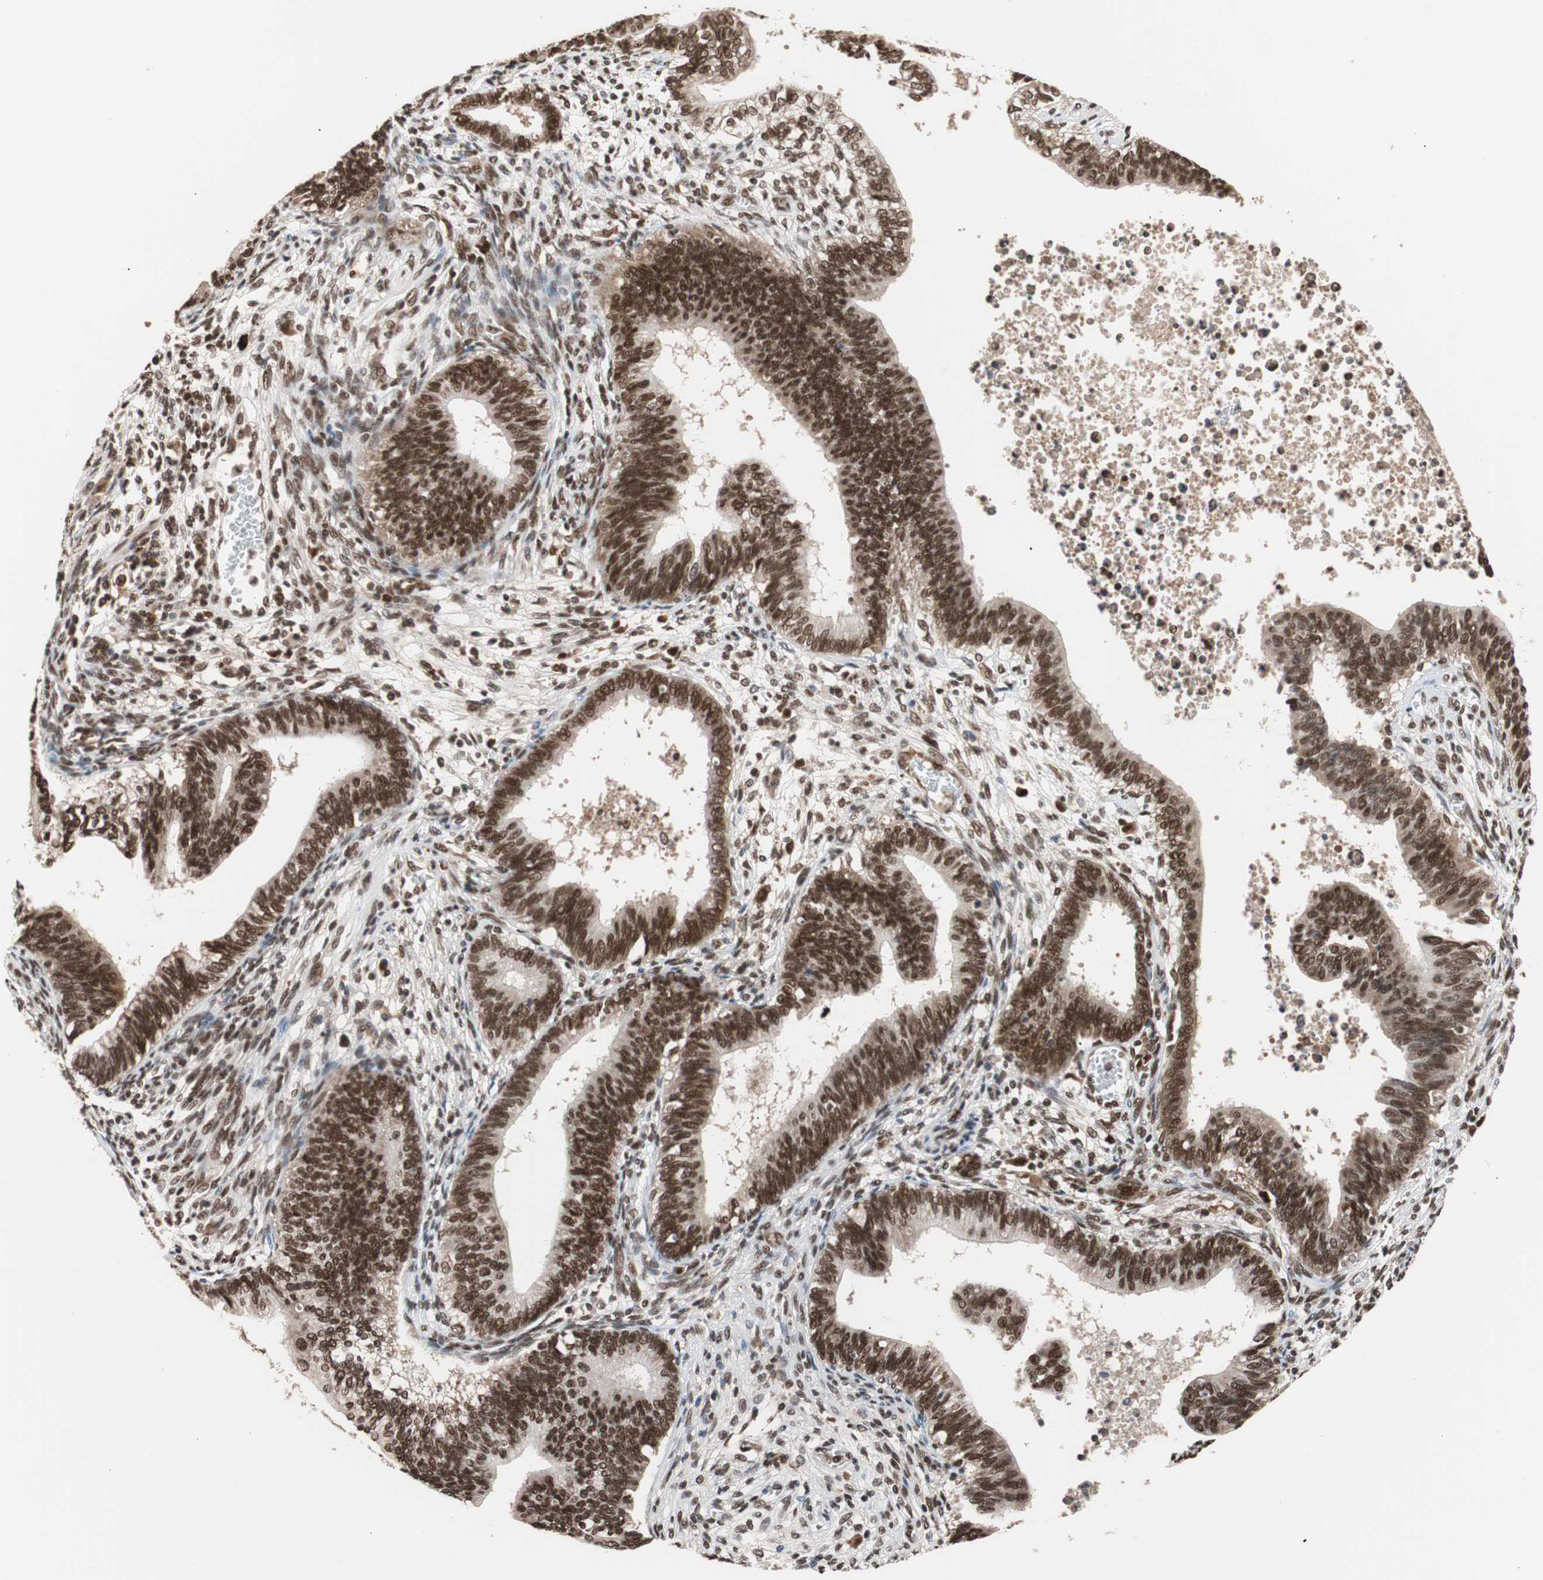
{"staining": {"intensity": "strong", "quantity": ">75%", "location": "nuclear"}, "tissue": "cervical cancer", "cell_type": "Tumor cells", "image_type": "cancer", "snomed": [{"axis": "morphology", "description": "Adenocarcinoma, NOS"}, {"axis": "topography", "description": "Cervix"}], "caption": "High-magnification brightfield microscopy of adenocarcinoma (cervical) stained with DAB (3,3'-diaminobenzidine) (brown) and counterstained with hematoxylin (blue). tumor cells exhibit strong nuclear positivity is present in approximately>75% of cells. (Stains: DAB in brown, nuclei in blue, Microscopy: brightfield microscopy at high magnification).", "gene": "CHAMP1", "patient": {"sex": "female", "age": 44}}